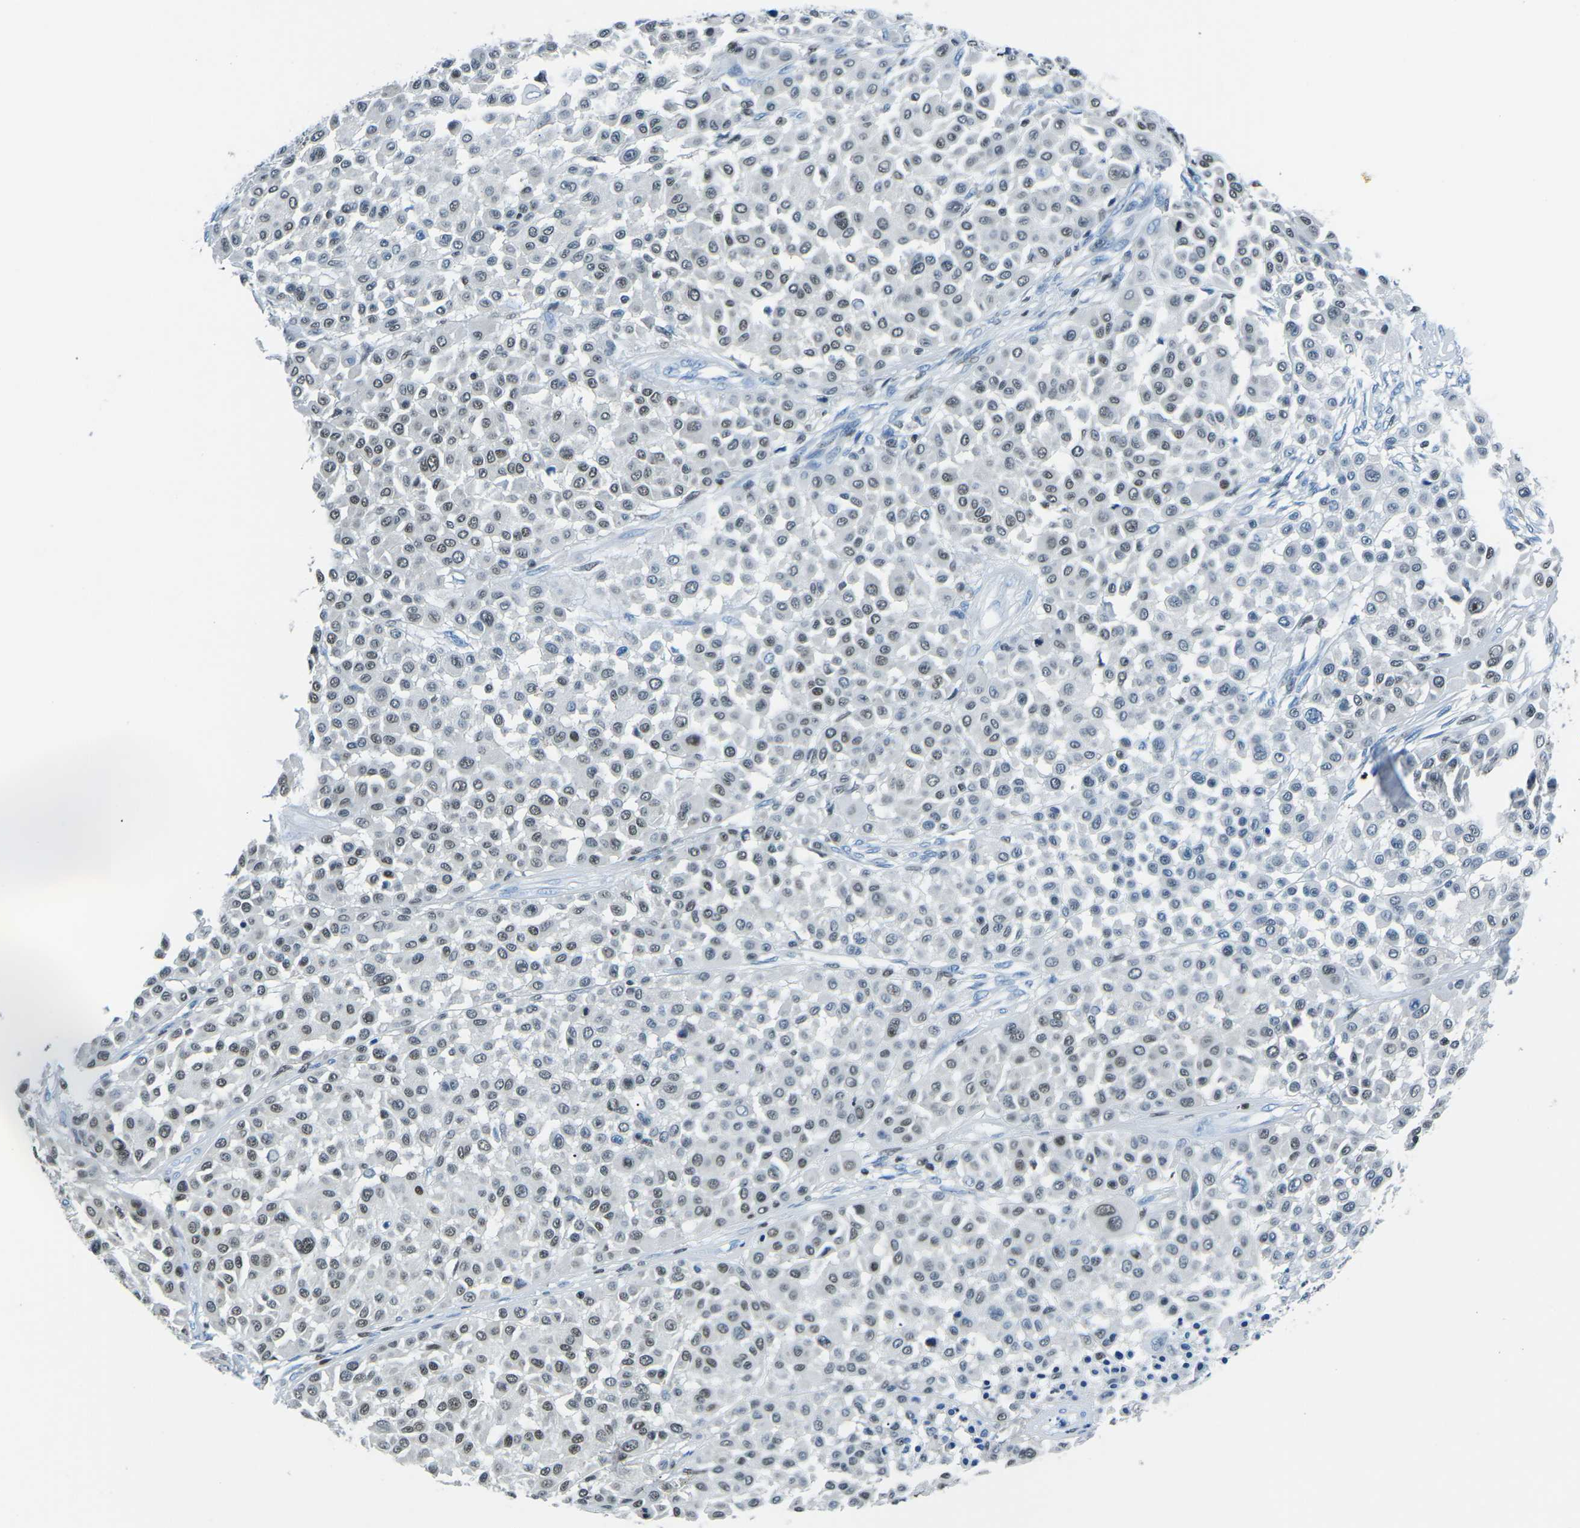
{"staining": {"intensity": "weak", "quantity": ">75%", "location": "nuclear"}, "tissue": "melanoma", "cell_type": "Tumor cells", "image_type": "cancer", "snomed": [{"axis": "morphology", "description": "Malignant melanoma, Metastatic site"}, {"axis": "topography", "description": "Soft tissue"}], "caption": "Malignant melanoma (metastatic site) tissue reveals weak nuclear expression in approximately >75% of tumor cells, visualized by immunohistochemistry.", "gene": "CELF2", "patient": {"sex": "male", "age": 41}}